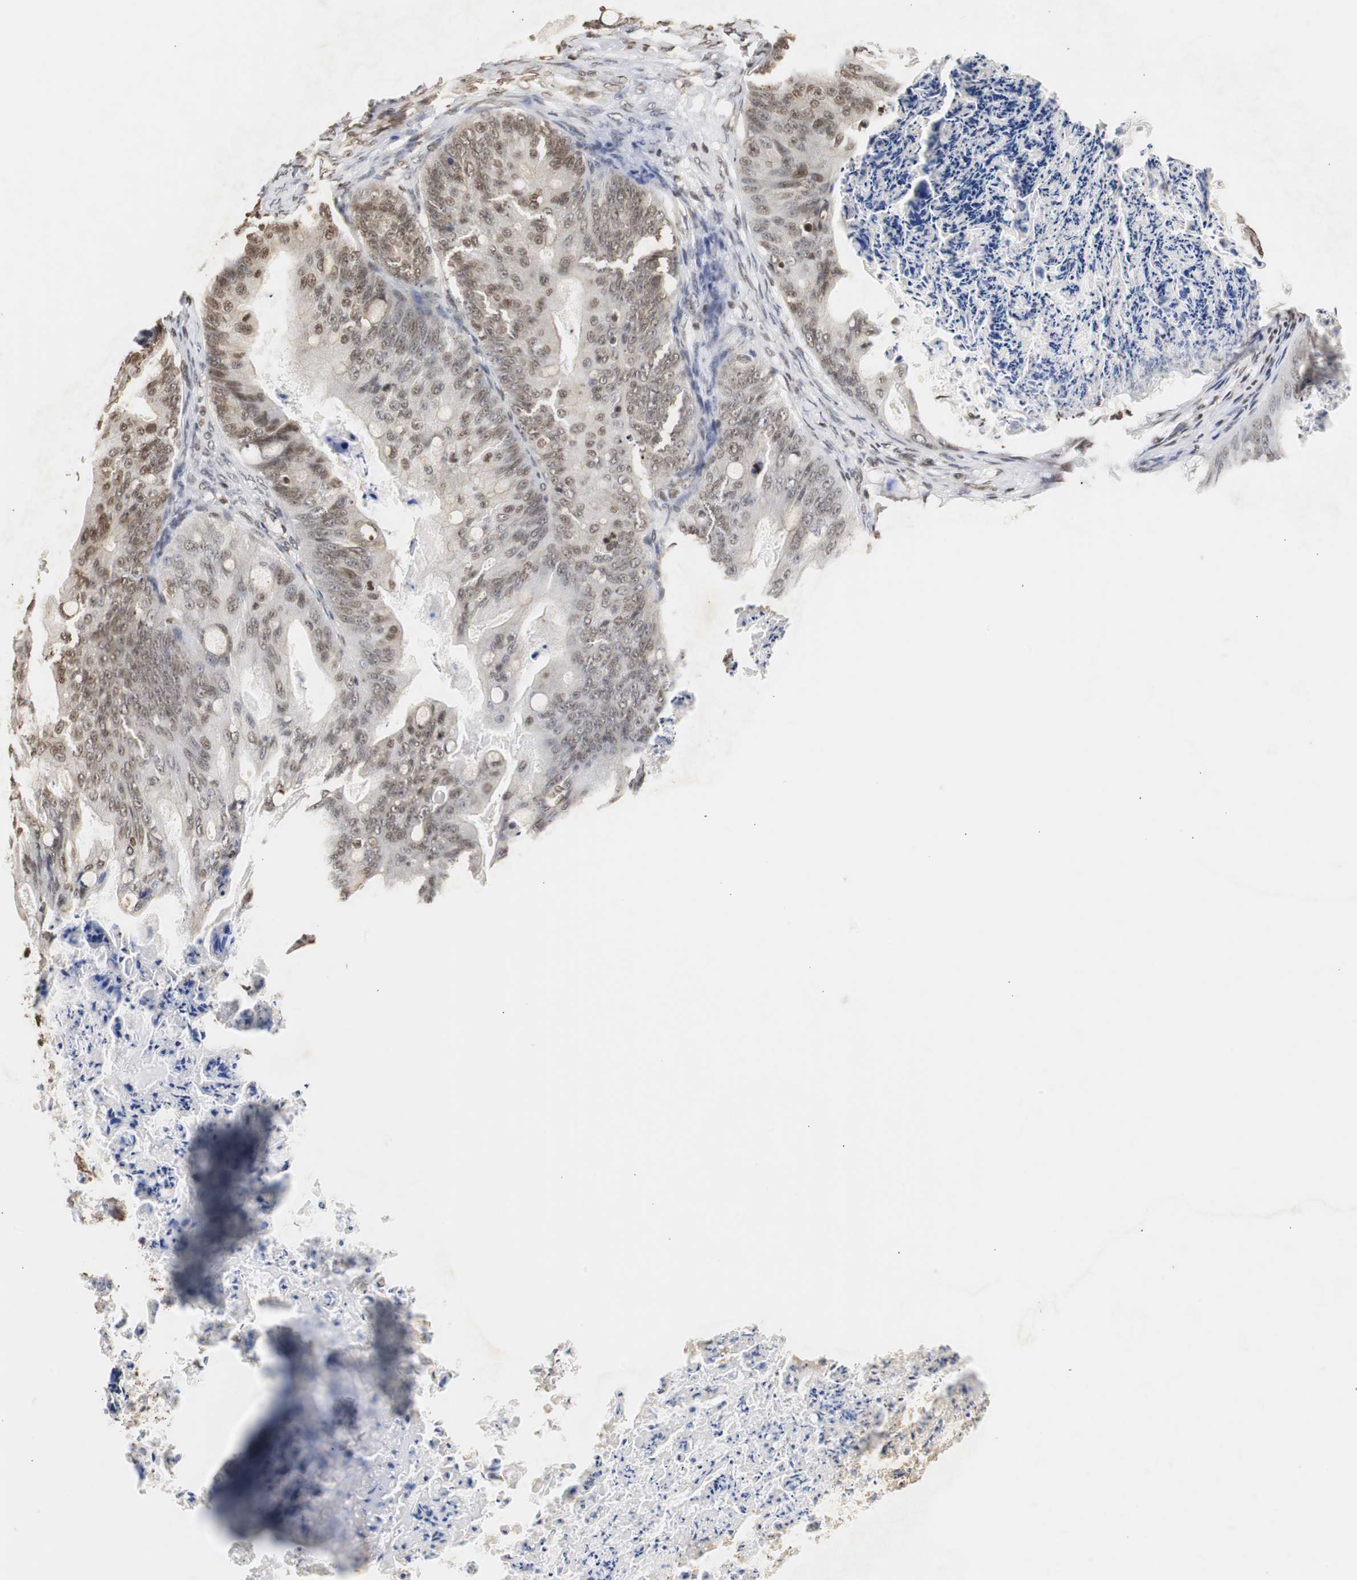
{"staining": {"intensity": "moderate", "quantity": ">75%", "location": "cytoplasmic/membranous,nuclear"}, "tissue": "ovarian cancer", "cell_type": "Tumor cells", "image_type": "cancer", "snomed": [{"axis": "morphology", "description": "Cystadenocarcinoma, mucinous, NOS"}, {"axis": "topography", "description": "Ovary"}], "caption": "High-power microscopy captured an immunohistochemistry photomicrograph of mucinous cystadenocarcinoma (ovarian), revealing moderate cytoplasmic/membranous and nuclear staining in about >75% of tumor cells.", "gene": "ZFC3H1", "patient": {"sex": "female", "age": 36}}